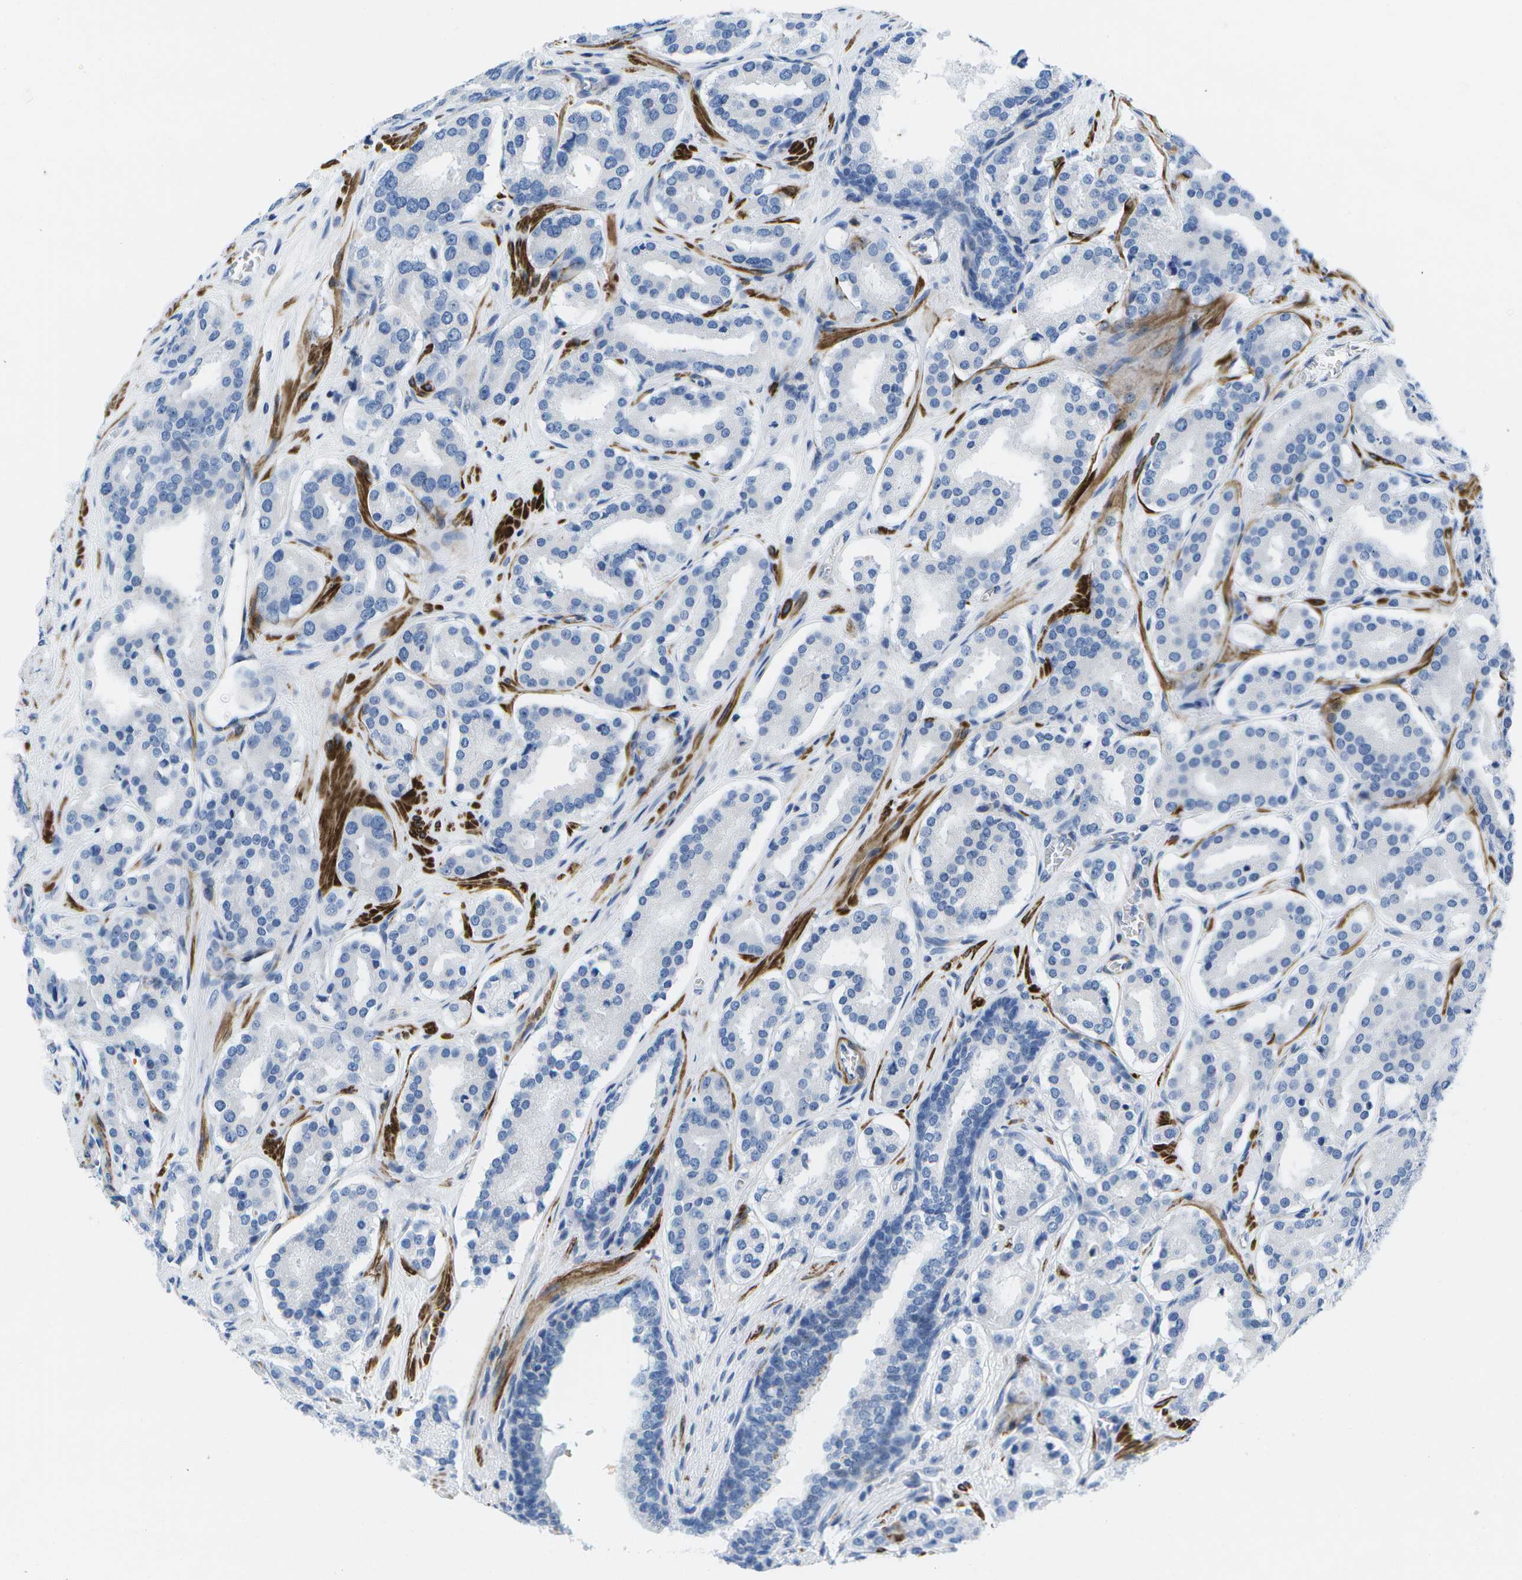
{"staining": {"intensity": "negative", "quantity": "none", "location": "none"}, "tissue": "prostate cancer", "cell_type": "Tumor cells", "image_type": "cancer", "snomed": [{"axis": "morphology", "description": "Adenocarcinoma, High grade"}, {"axis": "topography", "description": "Prostate"}], "caption": "Tumor cells show no significant staining in prostate cancer.", "gene": "ADGRG6", "patient": {"sex": "male", "age": 60}}